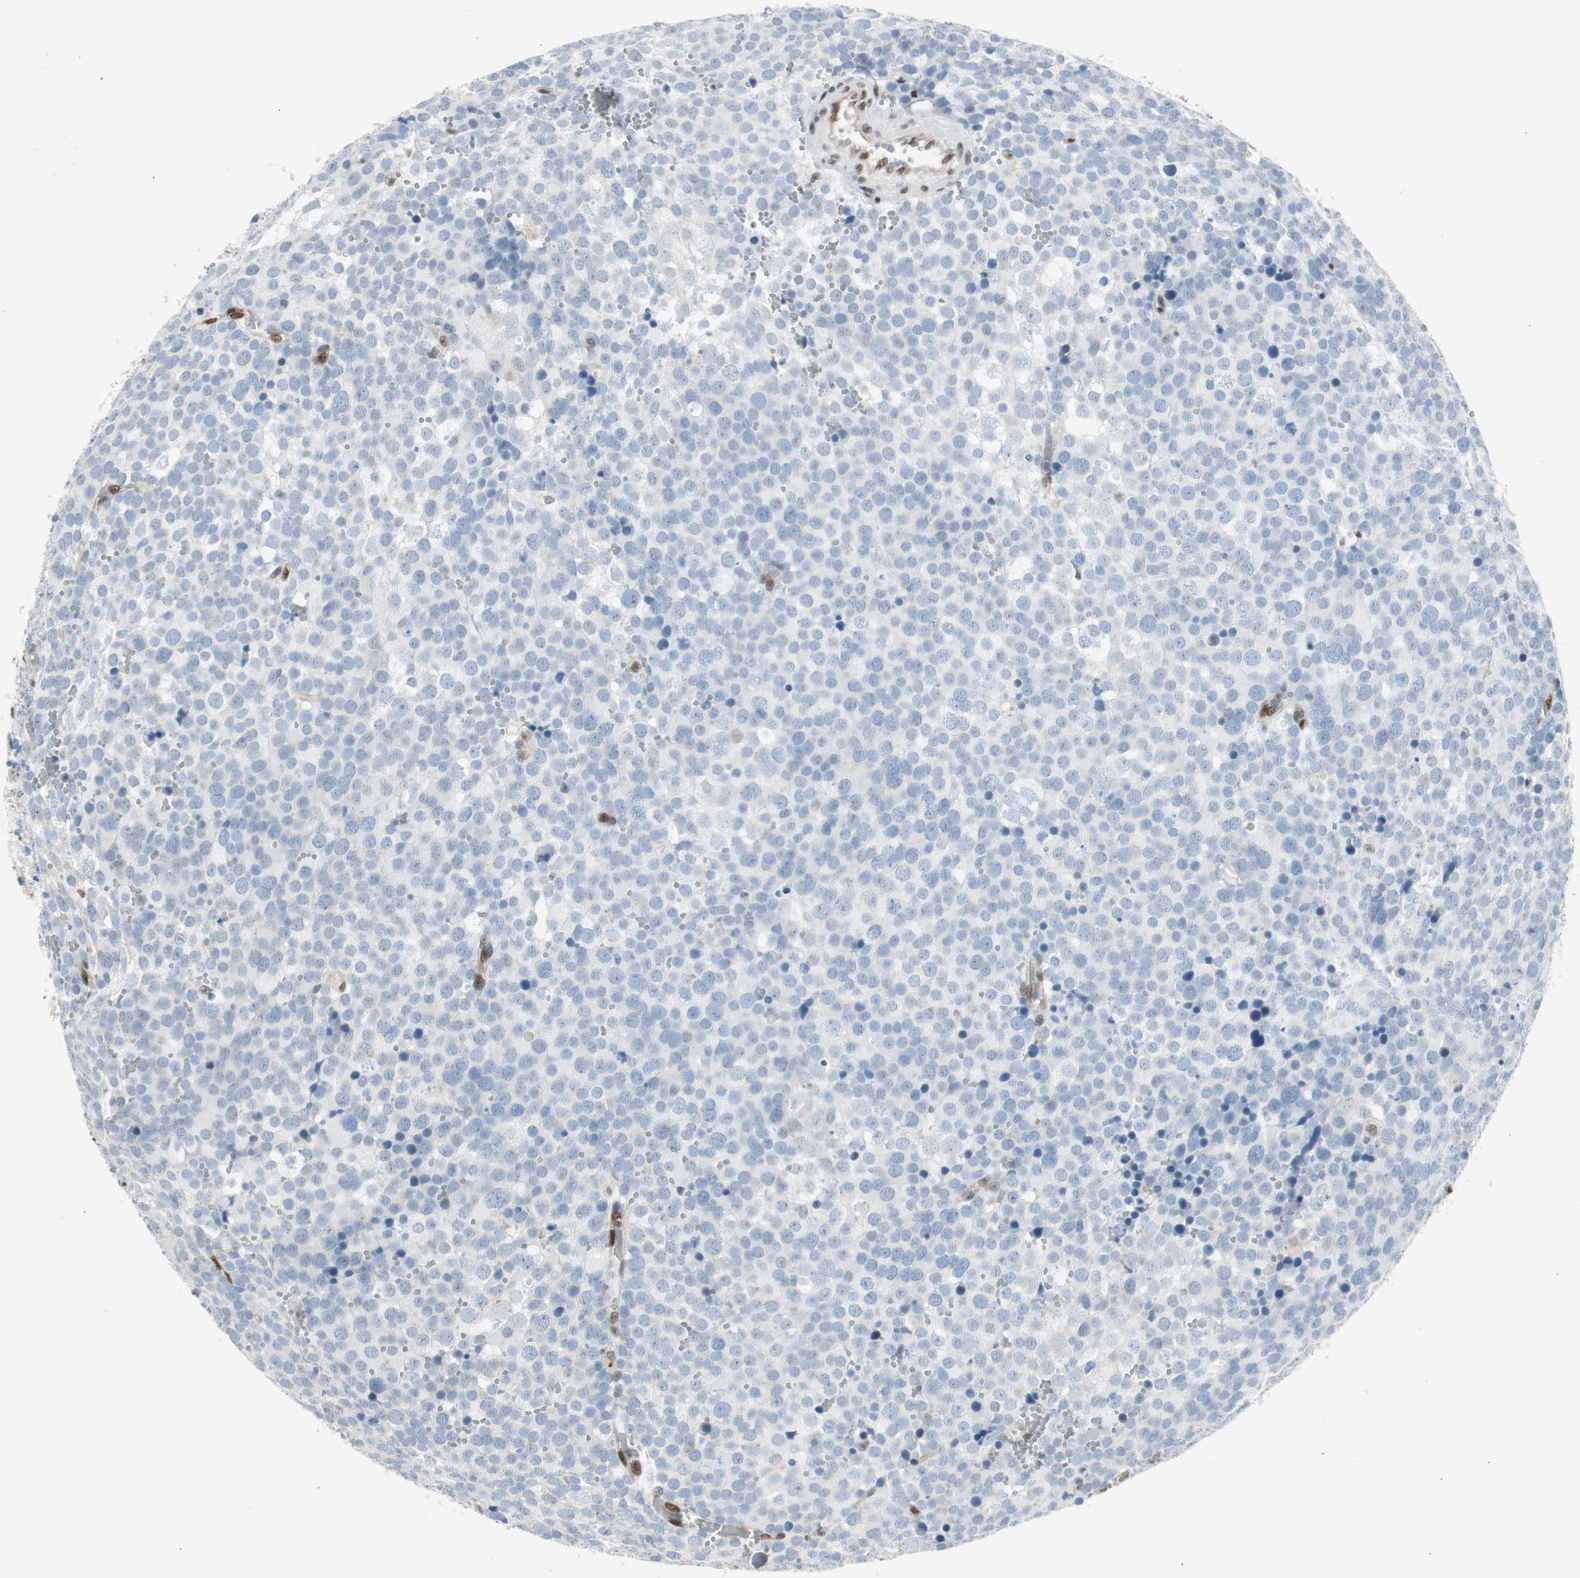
{"staining": {"intensity": "negative", "quantity": "none", "location": "none"}, "tissue": "testis cancer", "cell_type": "Tumor cells", "image_type": "cancer", "snomed": [{"axis": "morphology", "description": "Seminoma, NOS"}, {"axis": "topography", "description": "Testis"}], "caption": "Seminoma (testis) was stained to show a protein in brown. There is no significant expression in tumor cells.", "gene": "PML", "patient": {"sex": "male", "age": 71}}